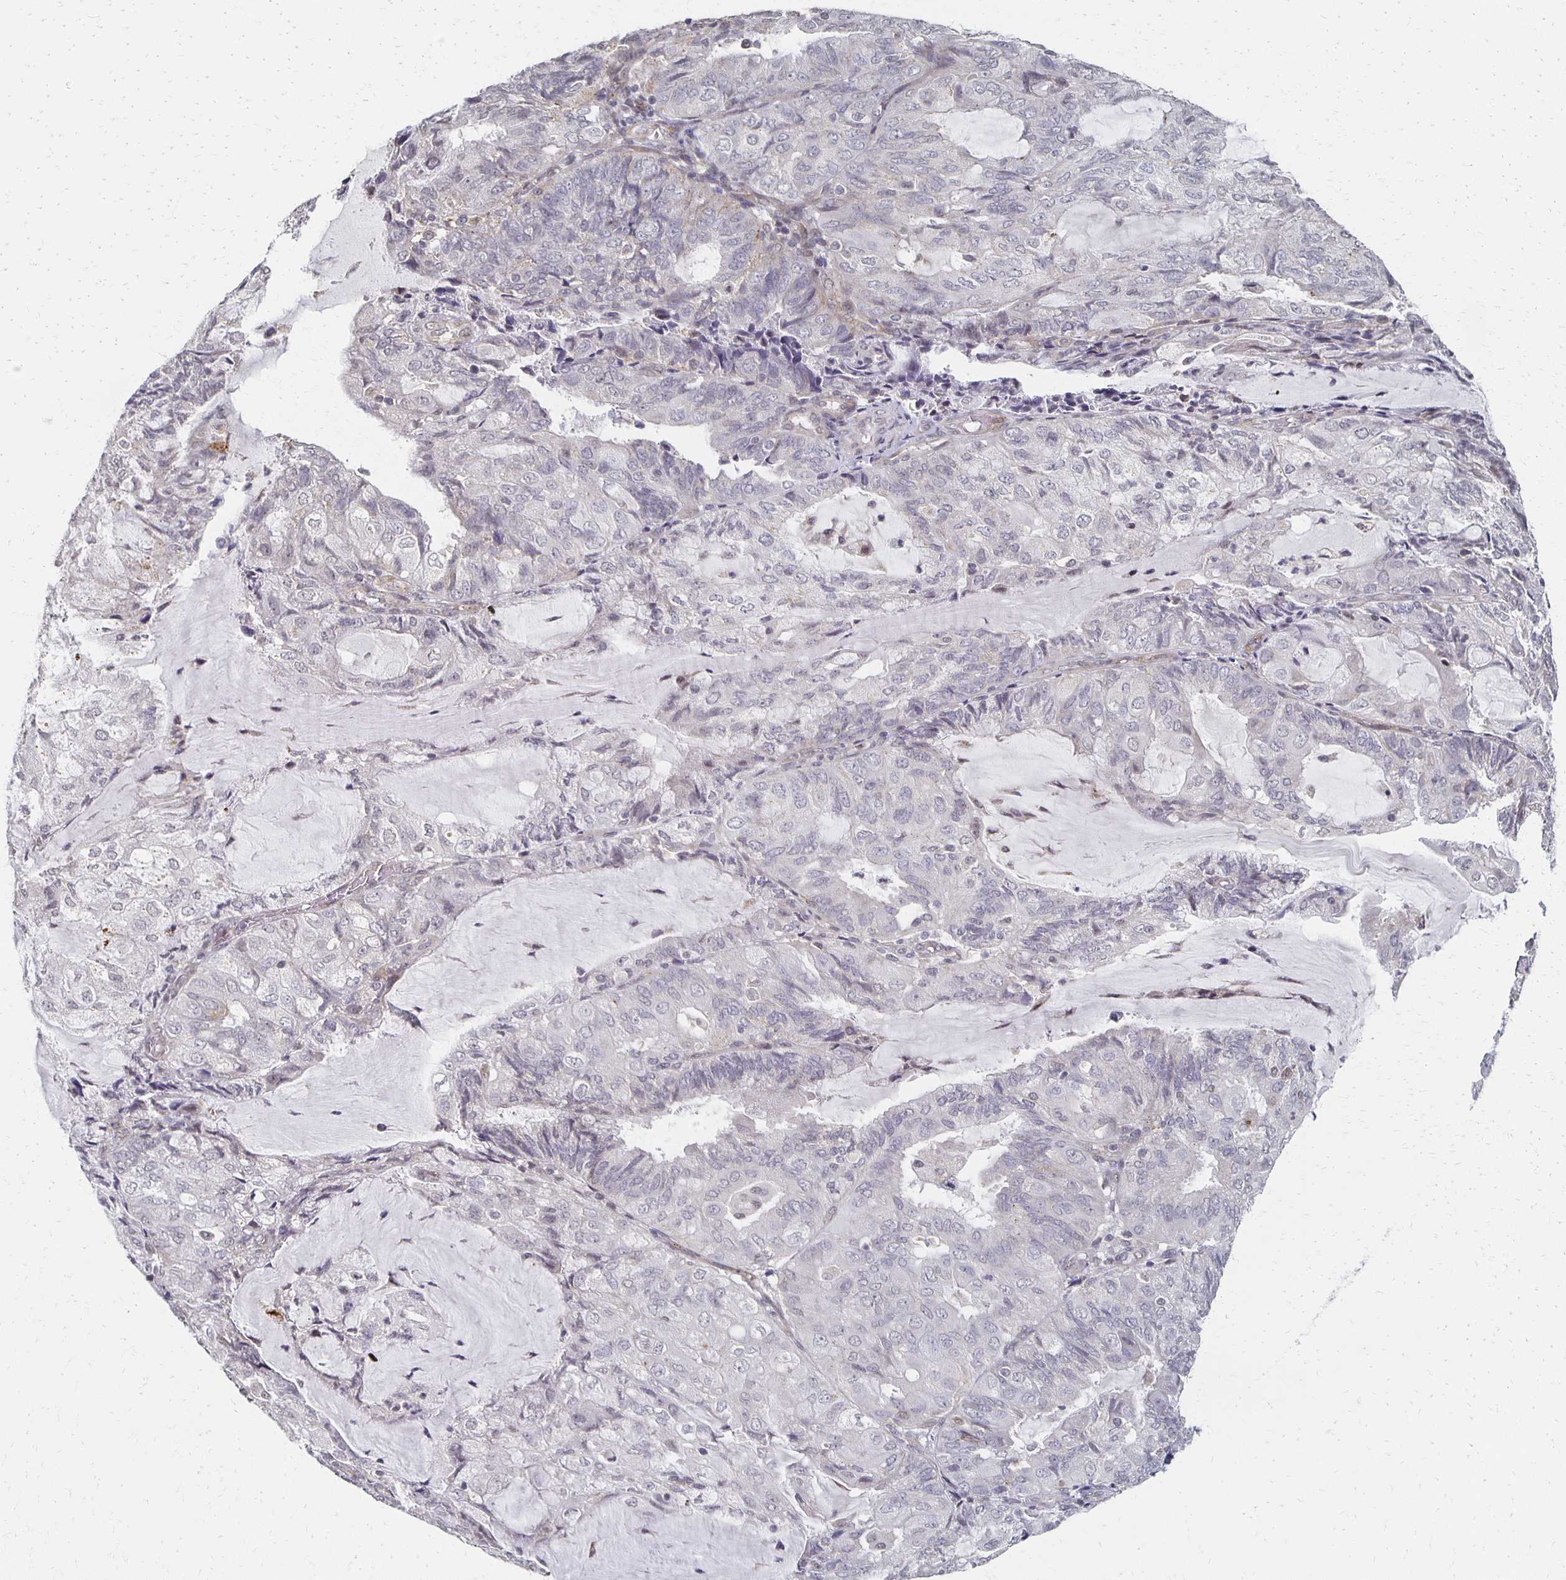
{"staining": {"intensity": "negative", "quantity": "none", "location": "none"}, "tissue": "endometrial cancer", "cell_type": "Tumor cells", "image_type": "cancer", "snomed": [{"axis": "morphology", "description": "Adenocarcinoma, NOS"}, {"axis": "topography", "description": "Endometrium"}], "caption": "The photomicrograph demonstrates no staining of tumor cells in endometrial cancer (adenocarcinoma).", "gene": "DAB1", "patient": {"sex": "female", "age": 81}}